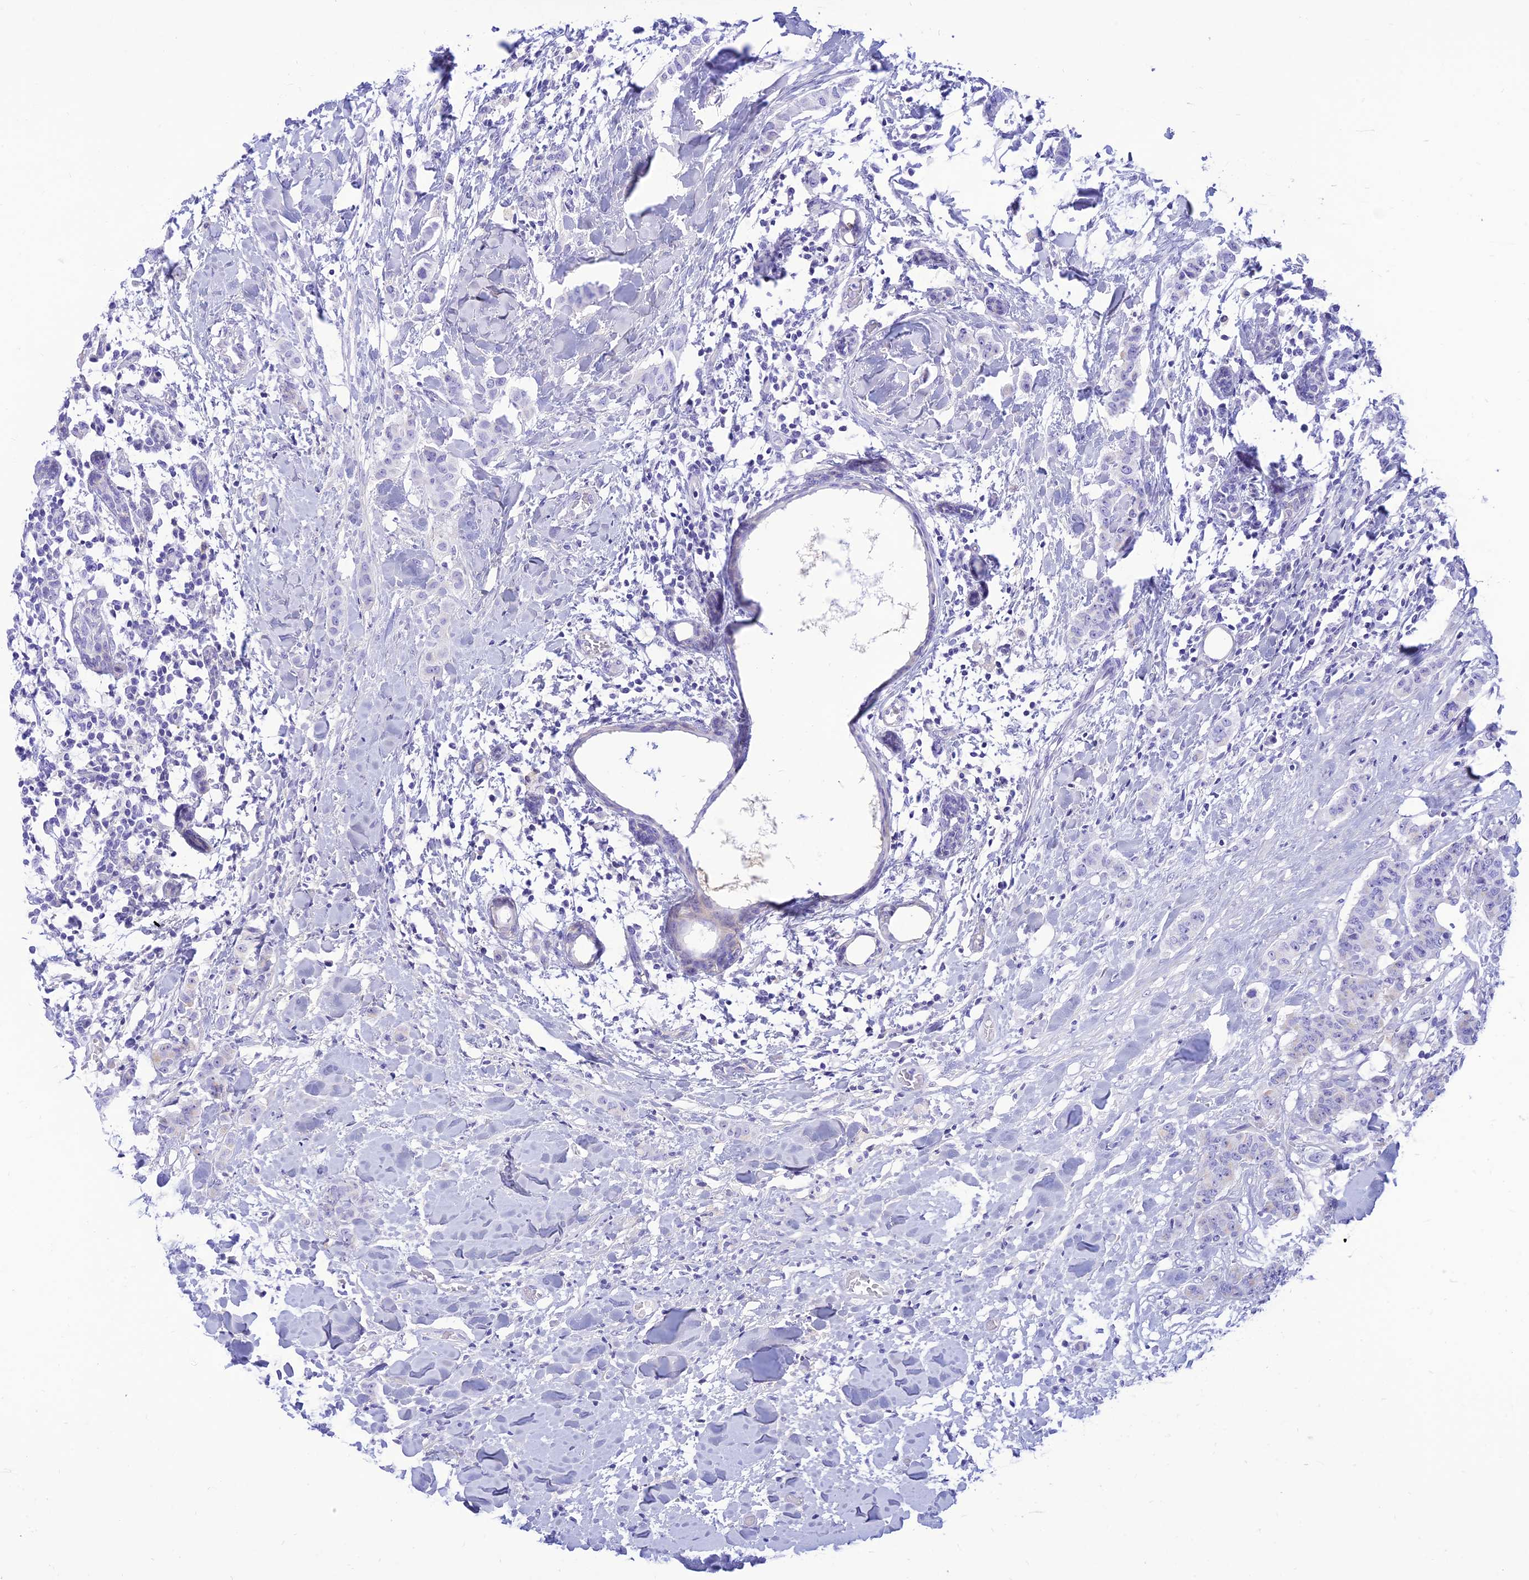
{"staining": {"intensity": "negative", "quantity": "none", "location": "none"}, "tissue": "breast cancer", "cell_type": "Tumor cells", "image_type": "cancer", "snomed": [{"axis": "morphology", "description": "Duct carcinoma"}, {"axis": "topography", "description": "Breast"}], "caption": "Immunohistochemical staining of human breast invasive ductal carcinoma shows no significant positivity in tumor cells.", "gene": "PRNP", "patient": {"sex": "female", "age": 40}}